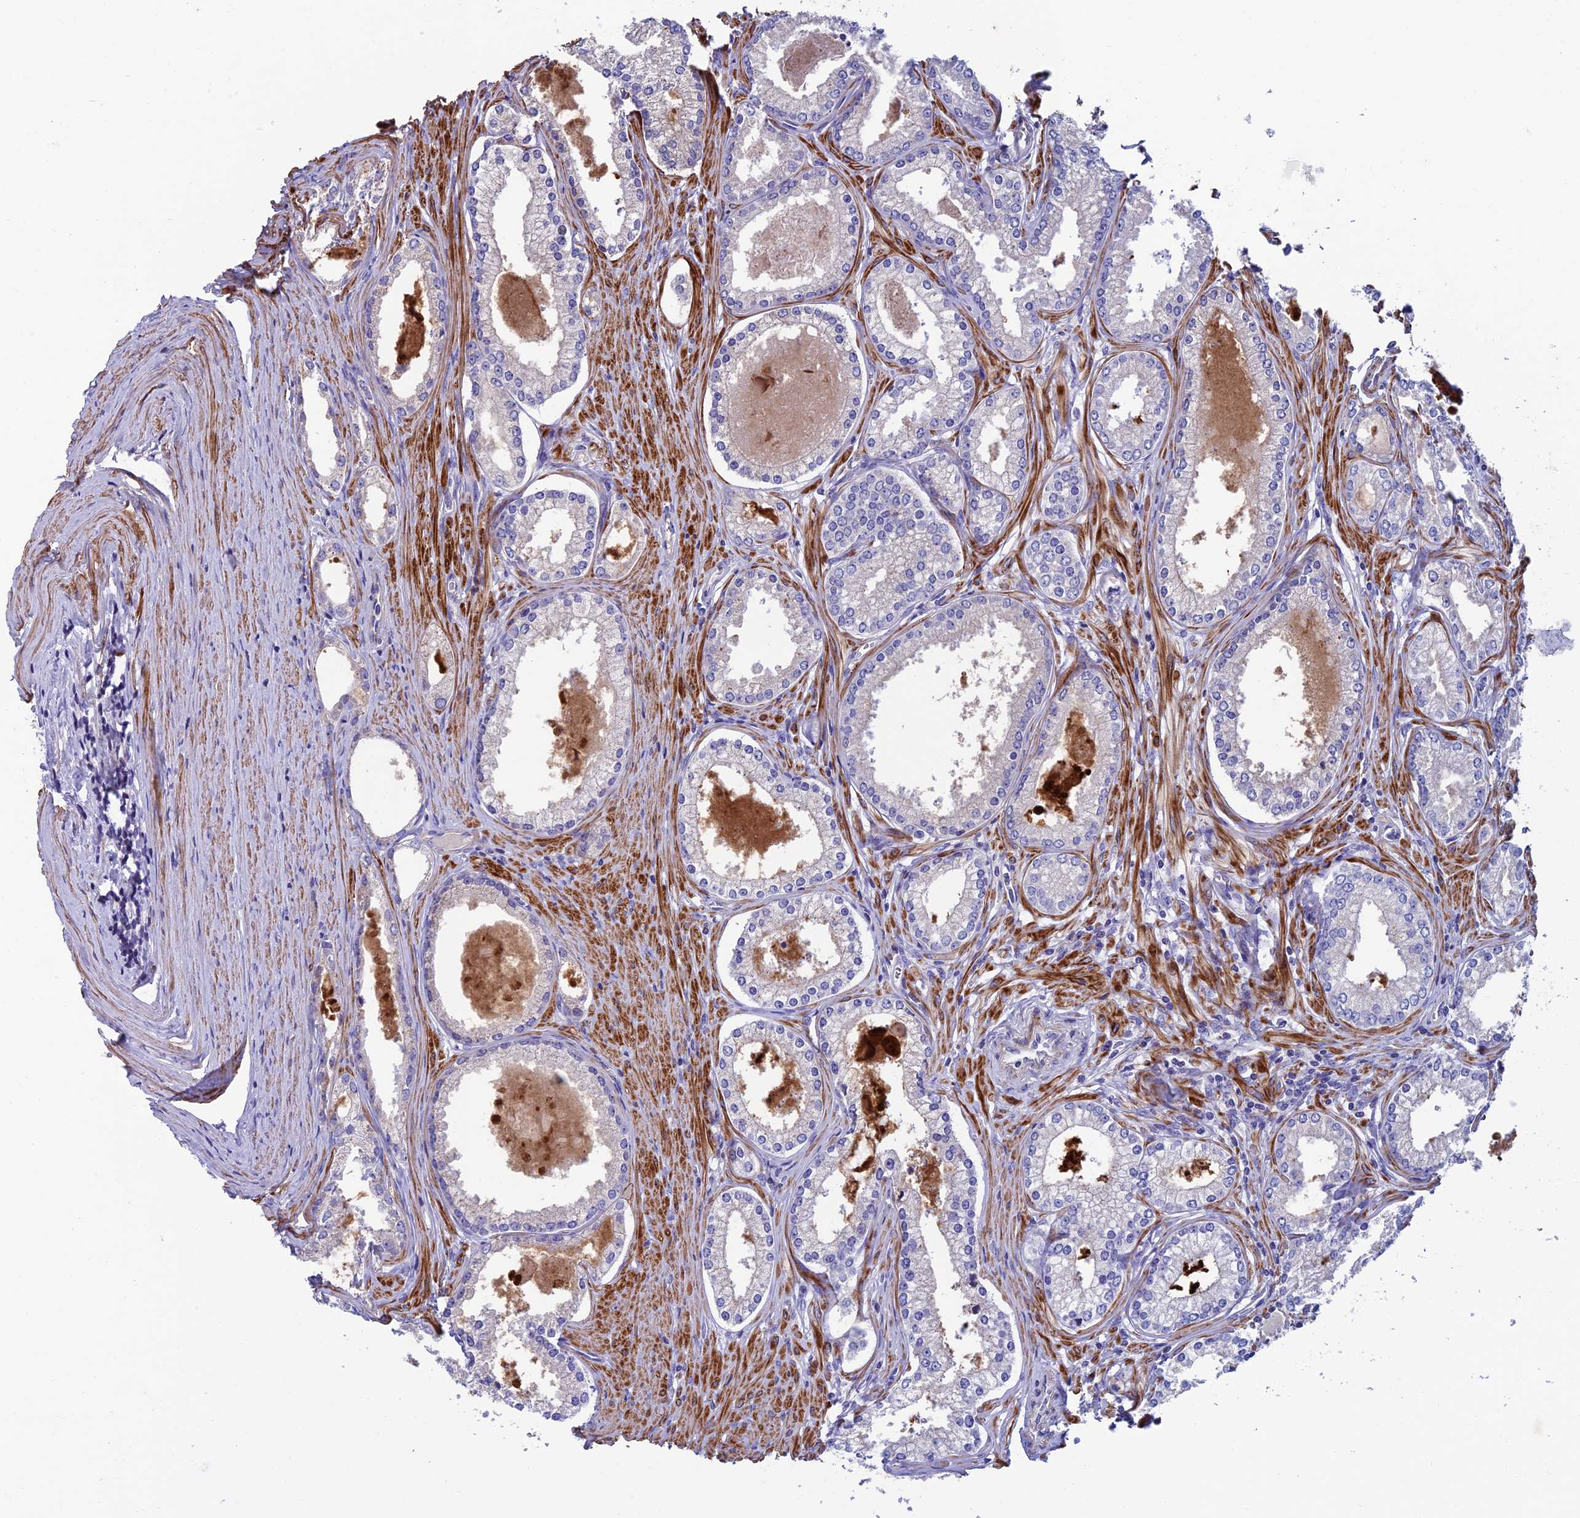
{"staining": {"intensity": "negative", "quantity": "none", "location": "none"}, "tissue": "prostate cancer", "cell_type": "Tumor cells", "image_type": "cancer", "snomed": [{"axis": "morphology", "description": "Adenocarcinoma, High grade"}, {"axis": "topography", "description": "Prostate"}], "caption": "Immunohistochemistry (IHC) photomicrograph of neoplastic tissue: human high-grade adenocarcinoma (prostate) stained with DAB (3,3'-diaminobenzidine) shows no significant protein positivity in tumor cells. (DAB (3,3'-diaminobenzidine) immunohistochemistry with hematoxylin counter stain).", "gene": "FAM178B", "patient": {"sex": "male", "age": 68}}